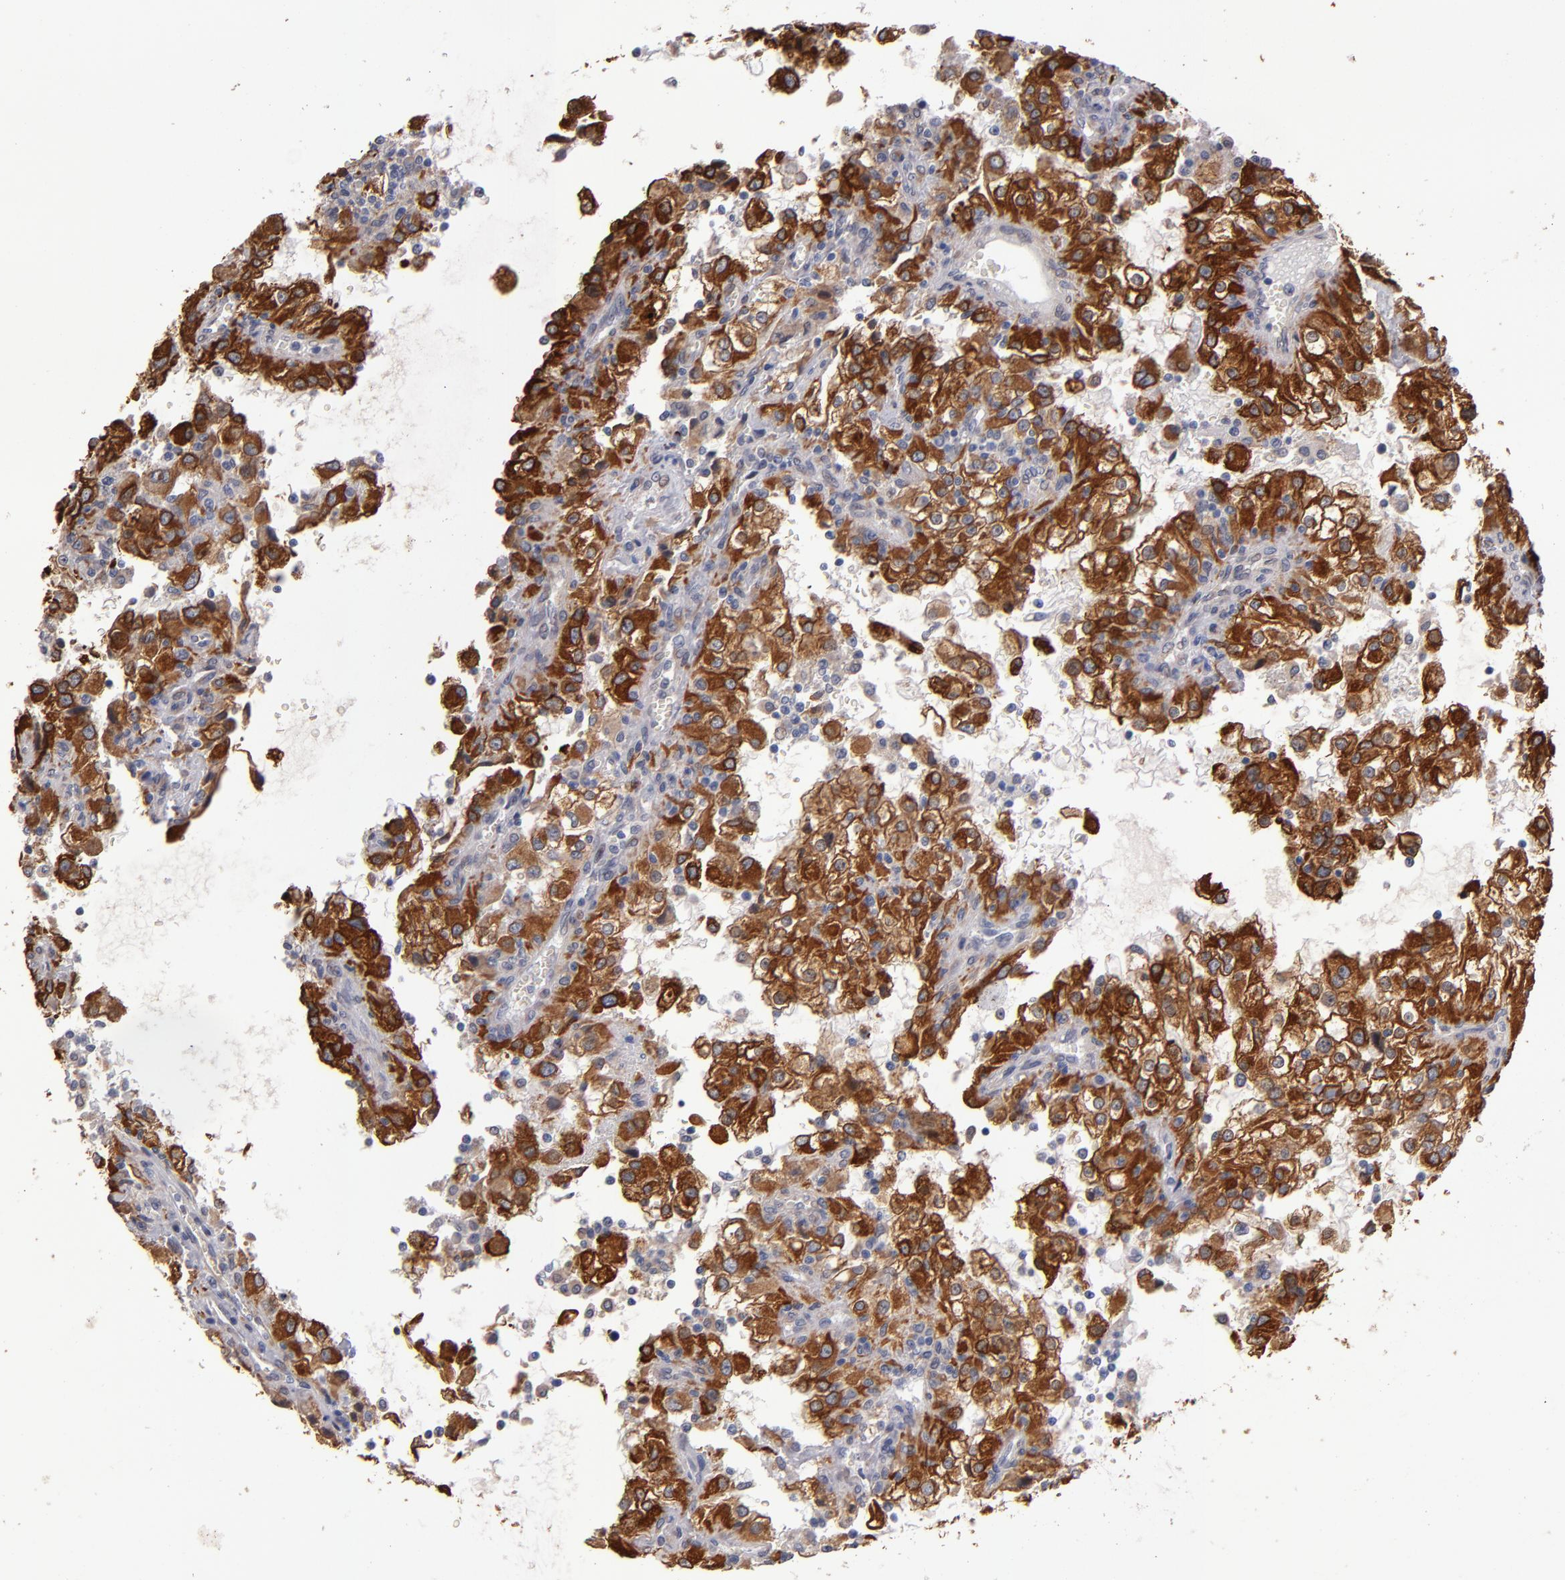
{"staining": {"intensity": "strong", "quantity": ">75%", "location": "cytoplasmic/membranous"}, "tissue": "renal cancer", "cell_type": "Tumor cells", "image_type": "cancer", "snomed": [{"axis": "morphology", "description": "Adenocarcinoma, NOS"}, {"axis": "topography", "description": "Kidney"}], "caption": "Immunohistochemical staining of renal cancer (adenocarcinoma) exhibits high levels of strong cytoplasmic/membranous protein staining in about >75% of tumor cells.", "gene": "PGRMC1", "patient": {"sex": "female", "age": 52}}